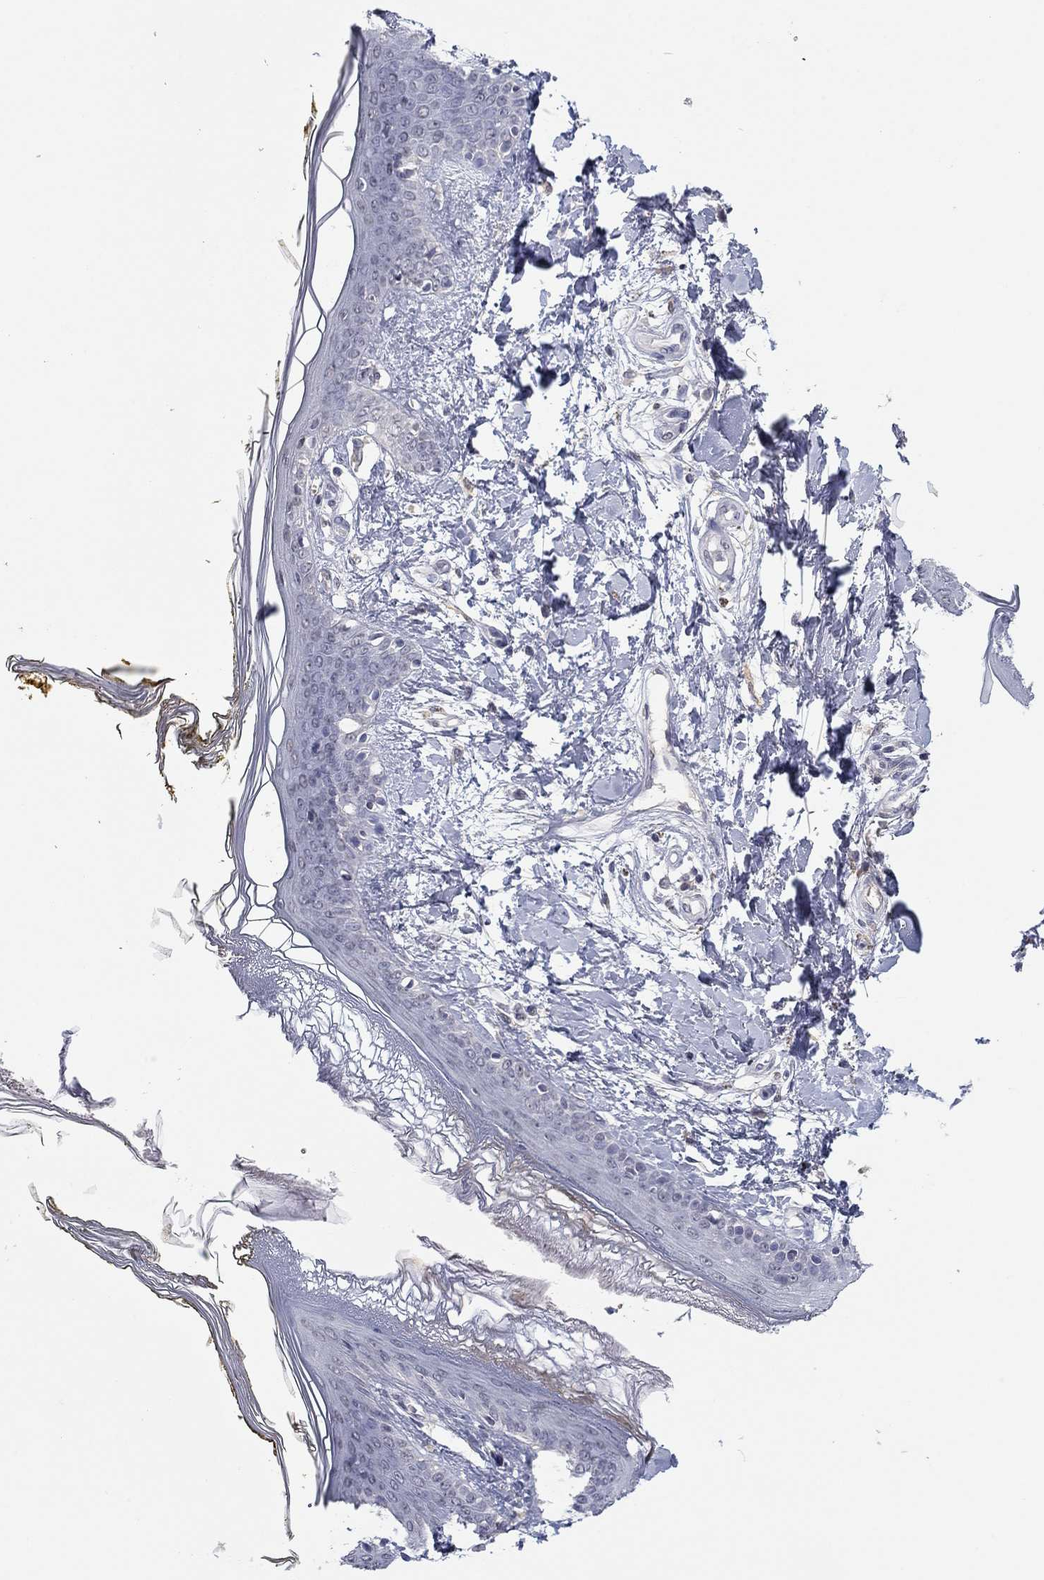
{"staining": {"intensity": "negative", "quantity": "none", "location": "none"}, "tissue": "skin", "cell_type": "Fibroblasts", "image_type": "normal", "snomed": [{"axis": "morphology", "description": "Normal tissue, NOS"}, {"axis": "topography", "description": "Skin"}], "caption": "A high-resolution image shows IHC staining of normal skin, which reveals no significant positivity in fibroblasts.", "gene": "IP6K3", "patient": {"sex": "female", "age": 34}}